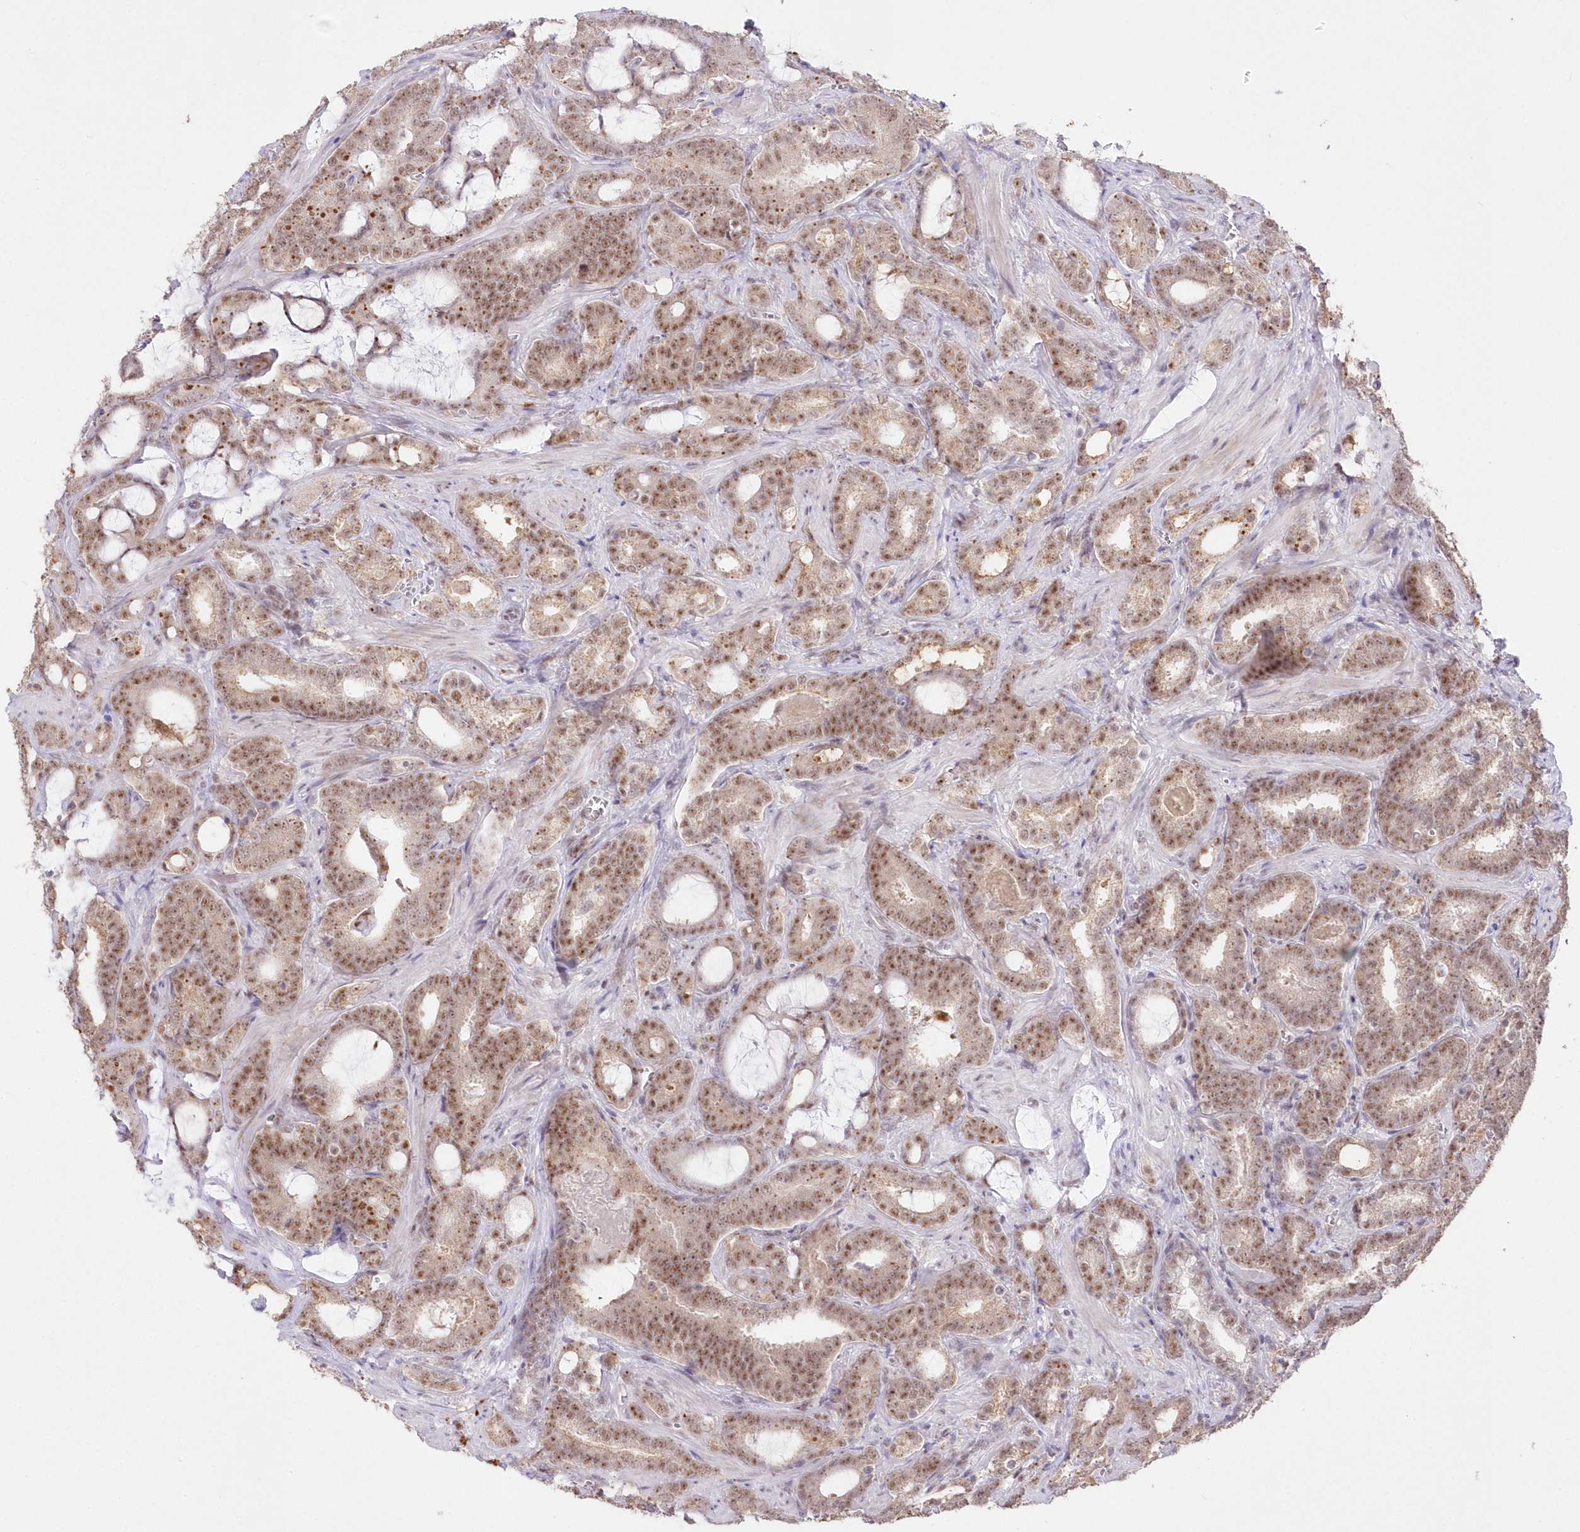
{"staining": {"intensity": "moderate", "quantity": ">75%", "location": "nuclear"}, "tissue": "prostate cancer", "cell_type": "Tumor cells", "image_type": "cancer", "snomed": [{"axis": "morphology", "description": "Adenocarcinoma, High grade"}, {"axis": "topography", "description": "Prostate and seminal vesicle, NOS"}], "caption": "Tumor cells show medium levels of moderate nuclear staining in about >75% of cells in adenocarcinoma (high-grade) (prostate).", "gene": "RBM27", "patient": {"sex": "male", "age": 67}}